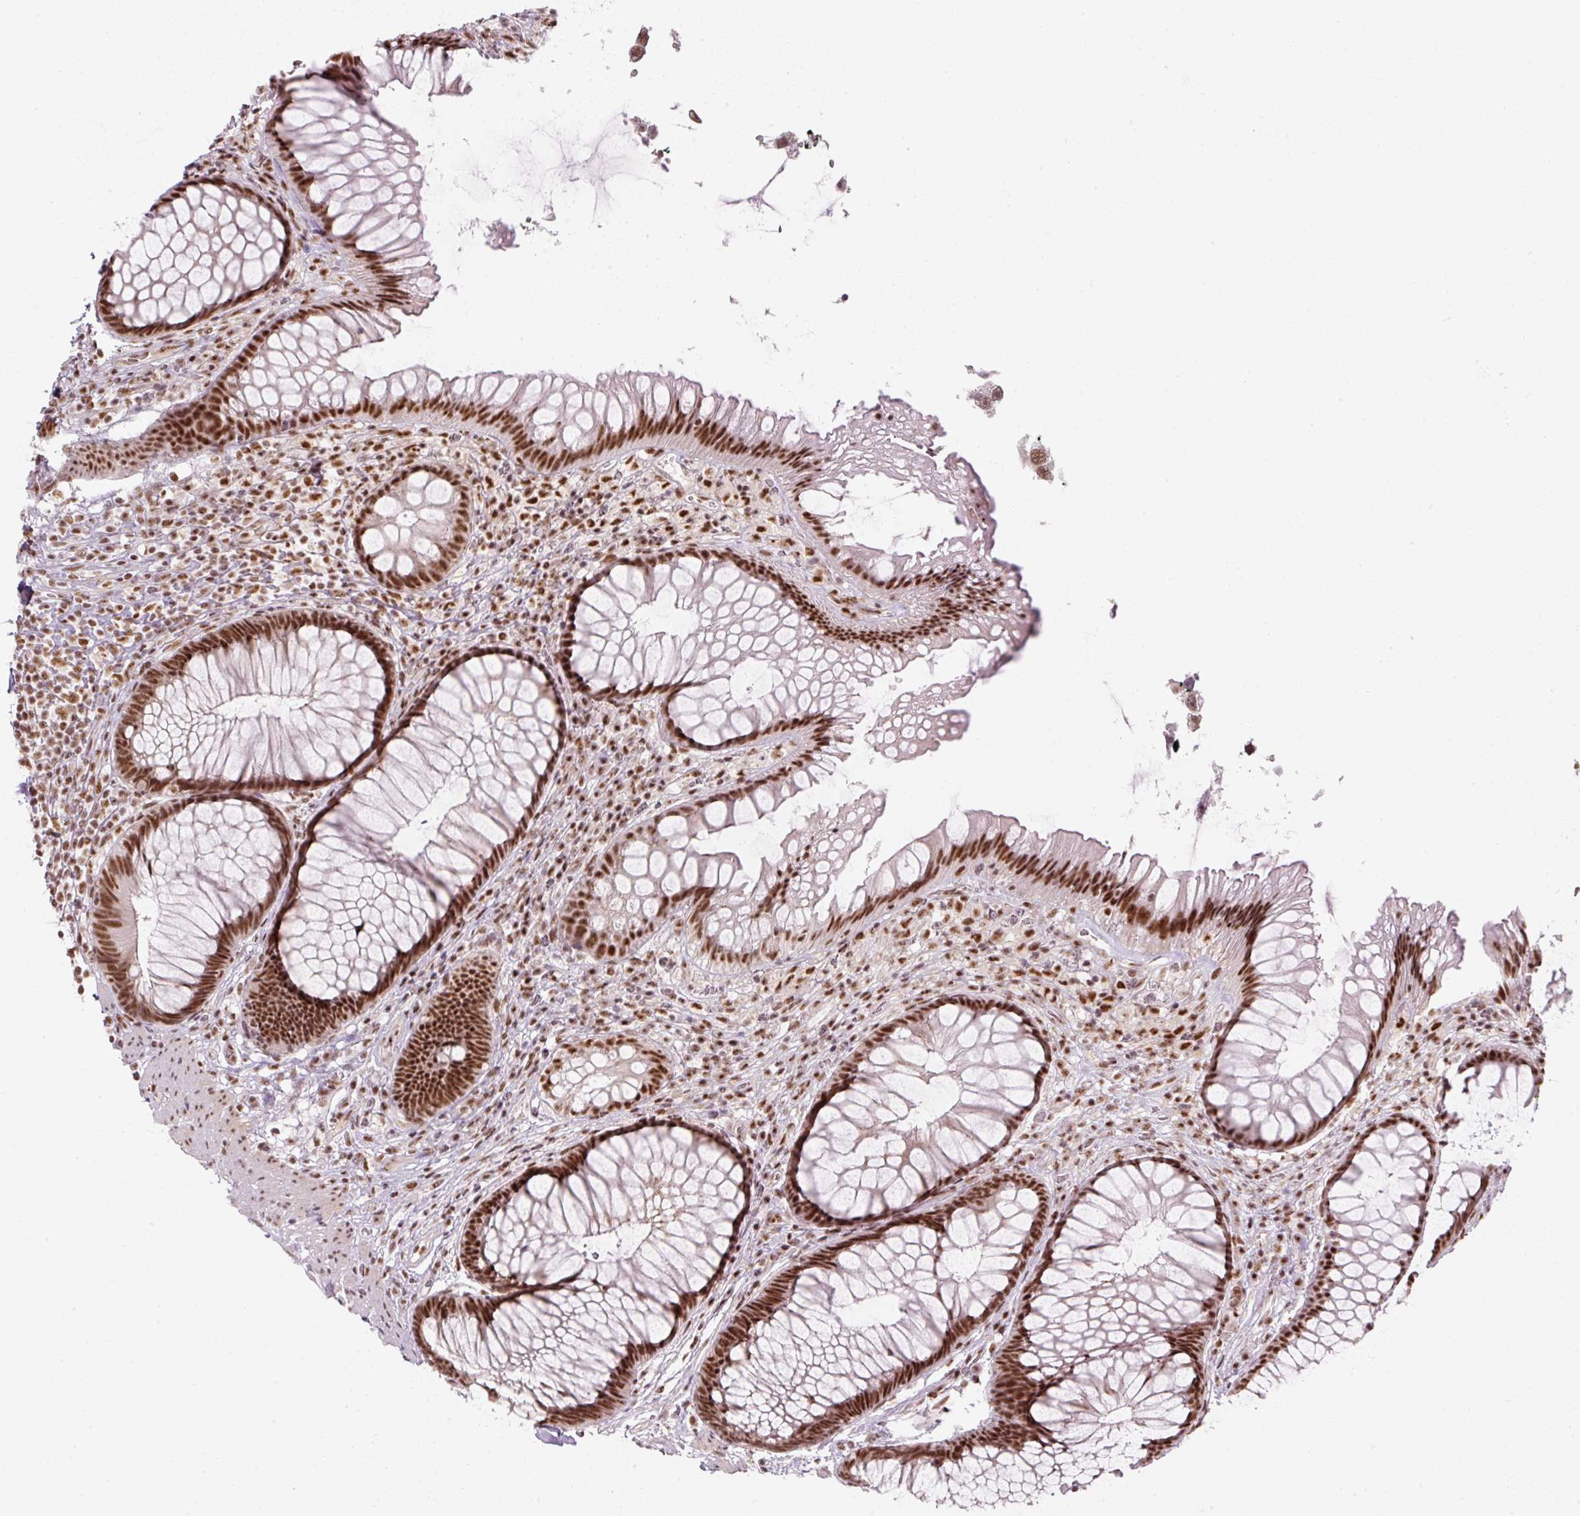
{"staining": {"intensity": "strong", "quantity": ">75%", "location": "nuclear"}, "tissue": "rectum", "cell_type": "Glandular cells", "image_type": "normal", "snomed": [{"axis": "morphology", "description": "Normal tissue, NOS"}, {"axis": "topography", "description": "Rectum"}], "caption": "High-magnification brightfield microscopy of benign rectum stained with DAB (3,3'-diaminobenzidine) (brown) and counterstained with hematoxylin (blue). glandular cells exhibit strong nuclear expression is seen in approximately>75% of cells.", "gene": "U2AF2", "patient": {"sex": "male", "age": 53}}